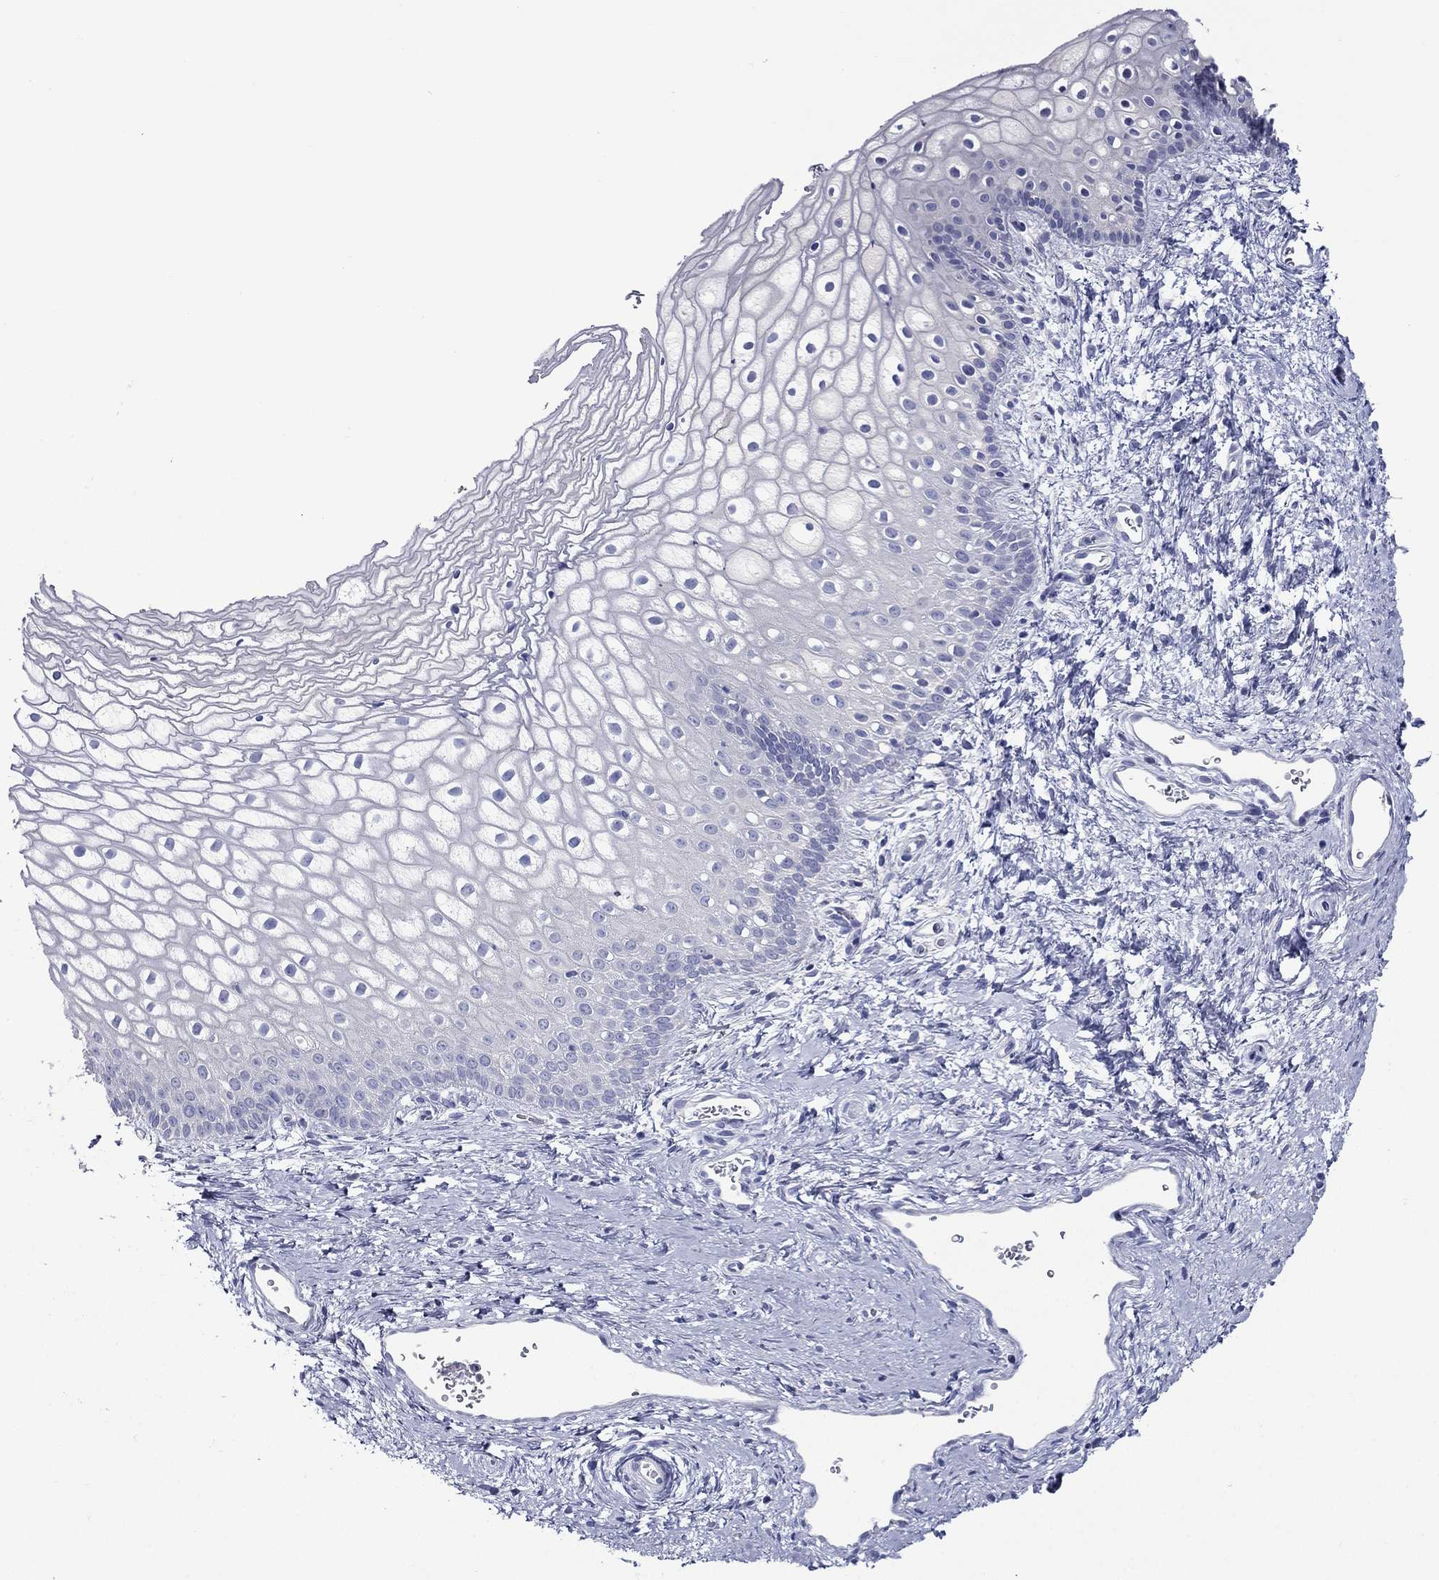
{"staining": {"intensity": "negative", "quantity": "none", "location": "none"}, "tissue": "vagina", "cell_type": "Squamous epithelial cells", "image_type": "normal", "snomed": [{"axis": "morphology", "description": "Normal tissue, NOS"}, {"axis": "topography", "description": "Vagina"}], "caption": "DAB immunohistochemical staining of normal vagina reveals no significant positivity in squamous epithelial cells. Brightfield microscopy of immunohistochemistry stained with DAB (brown) and hematoxylin (blue), captured at high magnification.", "gene": "ACE2", "patient": {"sex": "female", "age": 32}}